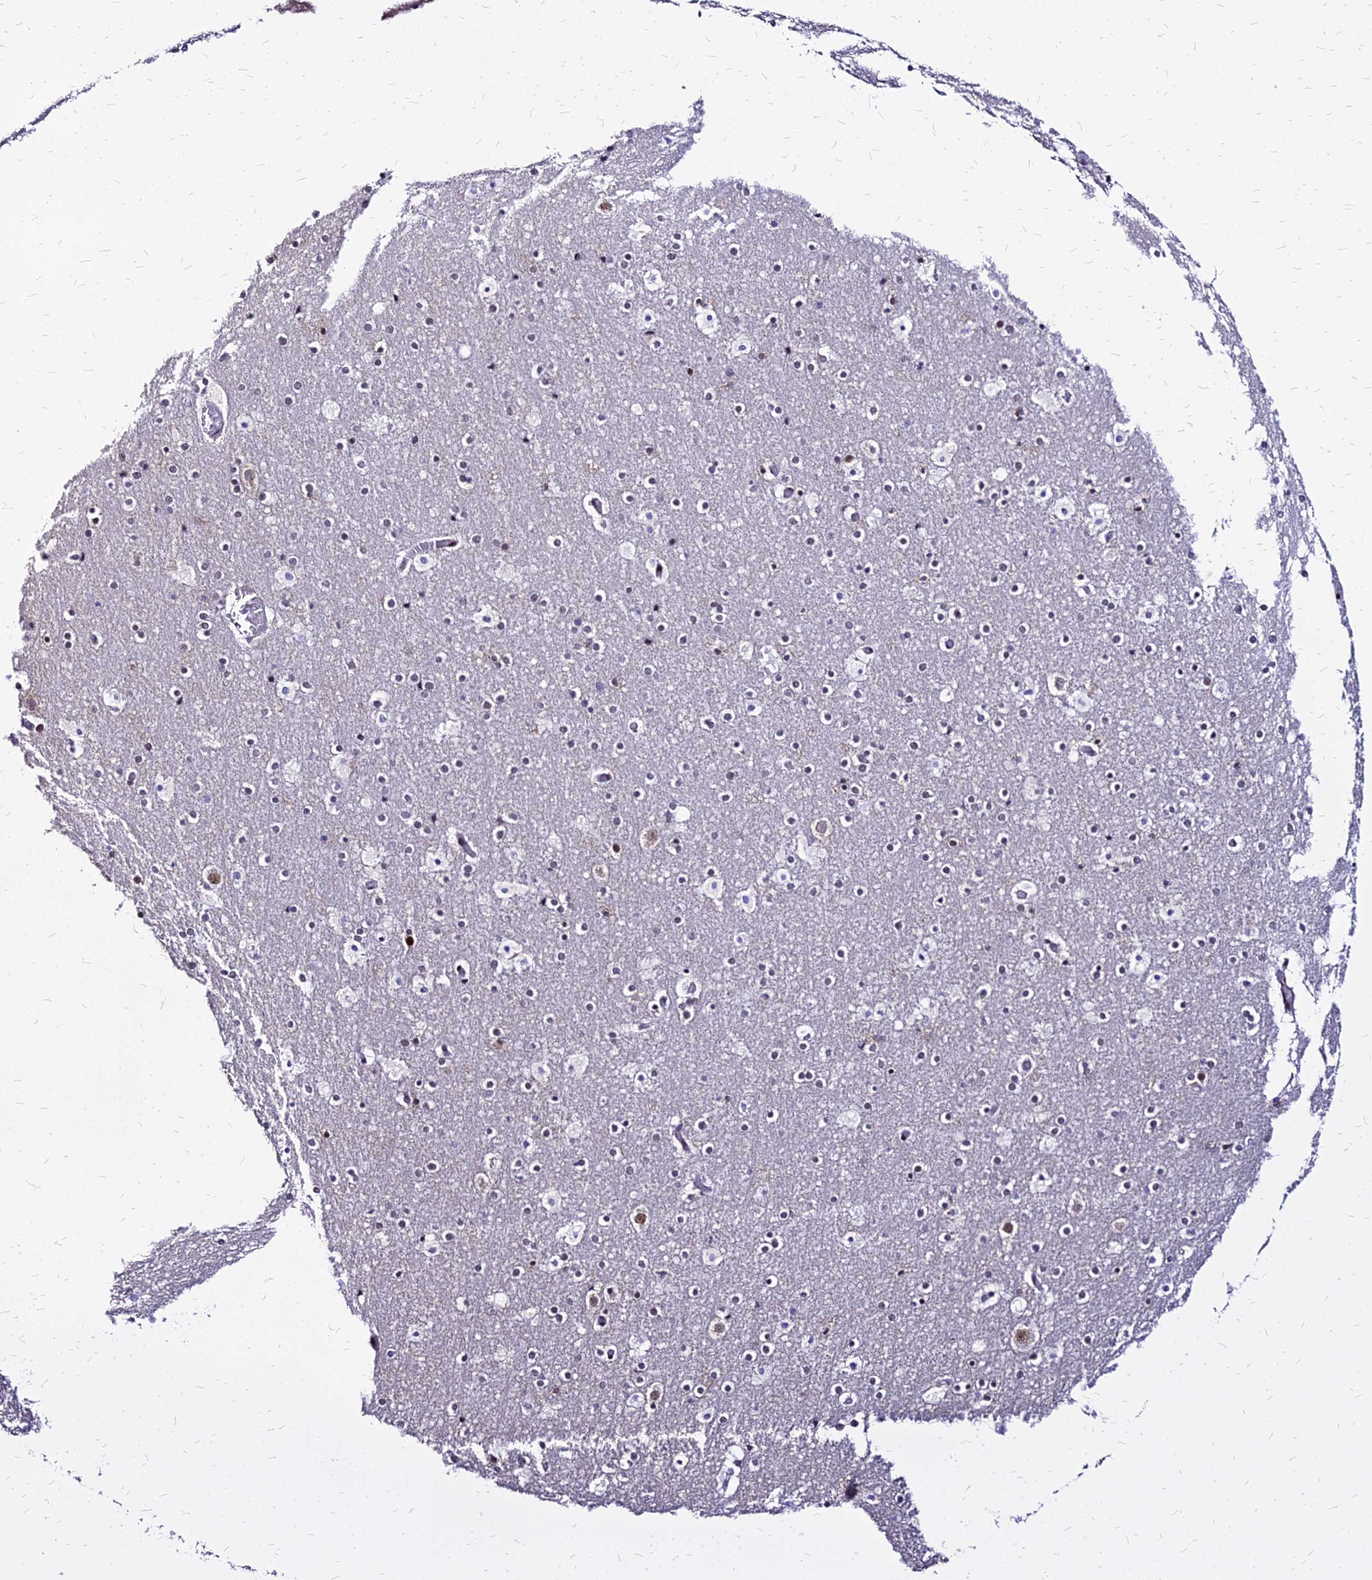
{"staining": {"intensity": "moderate", "quantity": "<25%", "location": "nuclear"}, "tissue": "cerebral cortex", "cell_type": "Endothelial cells", "image_type": "normal", "snomed": [{"axis": "morphology", "description": "Normal tissue, NOS"}, {"axis": "topography", "description": "Cerebral cortex"}], "caption": "IHC photomicrograph of unremarkable cerebral cortex stained for a protein (brown), which shows low levels of moderate nuclear positivity in about <25% of endothelial cells.", "gene": "FDX2", "patient": {"sex": "male", "age": 57}}